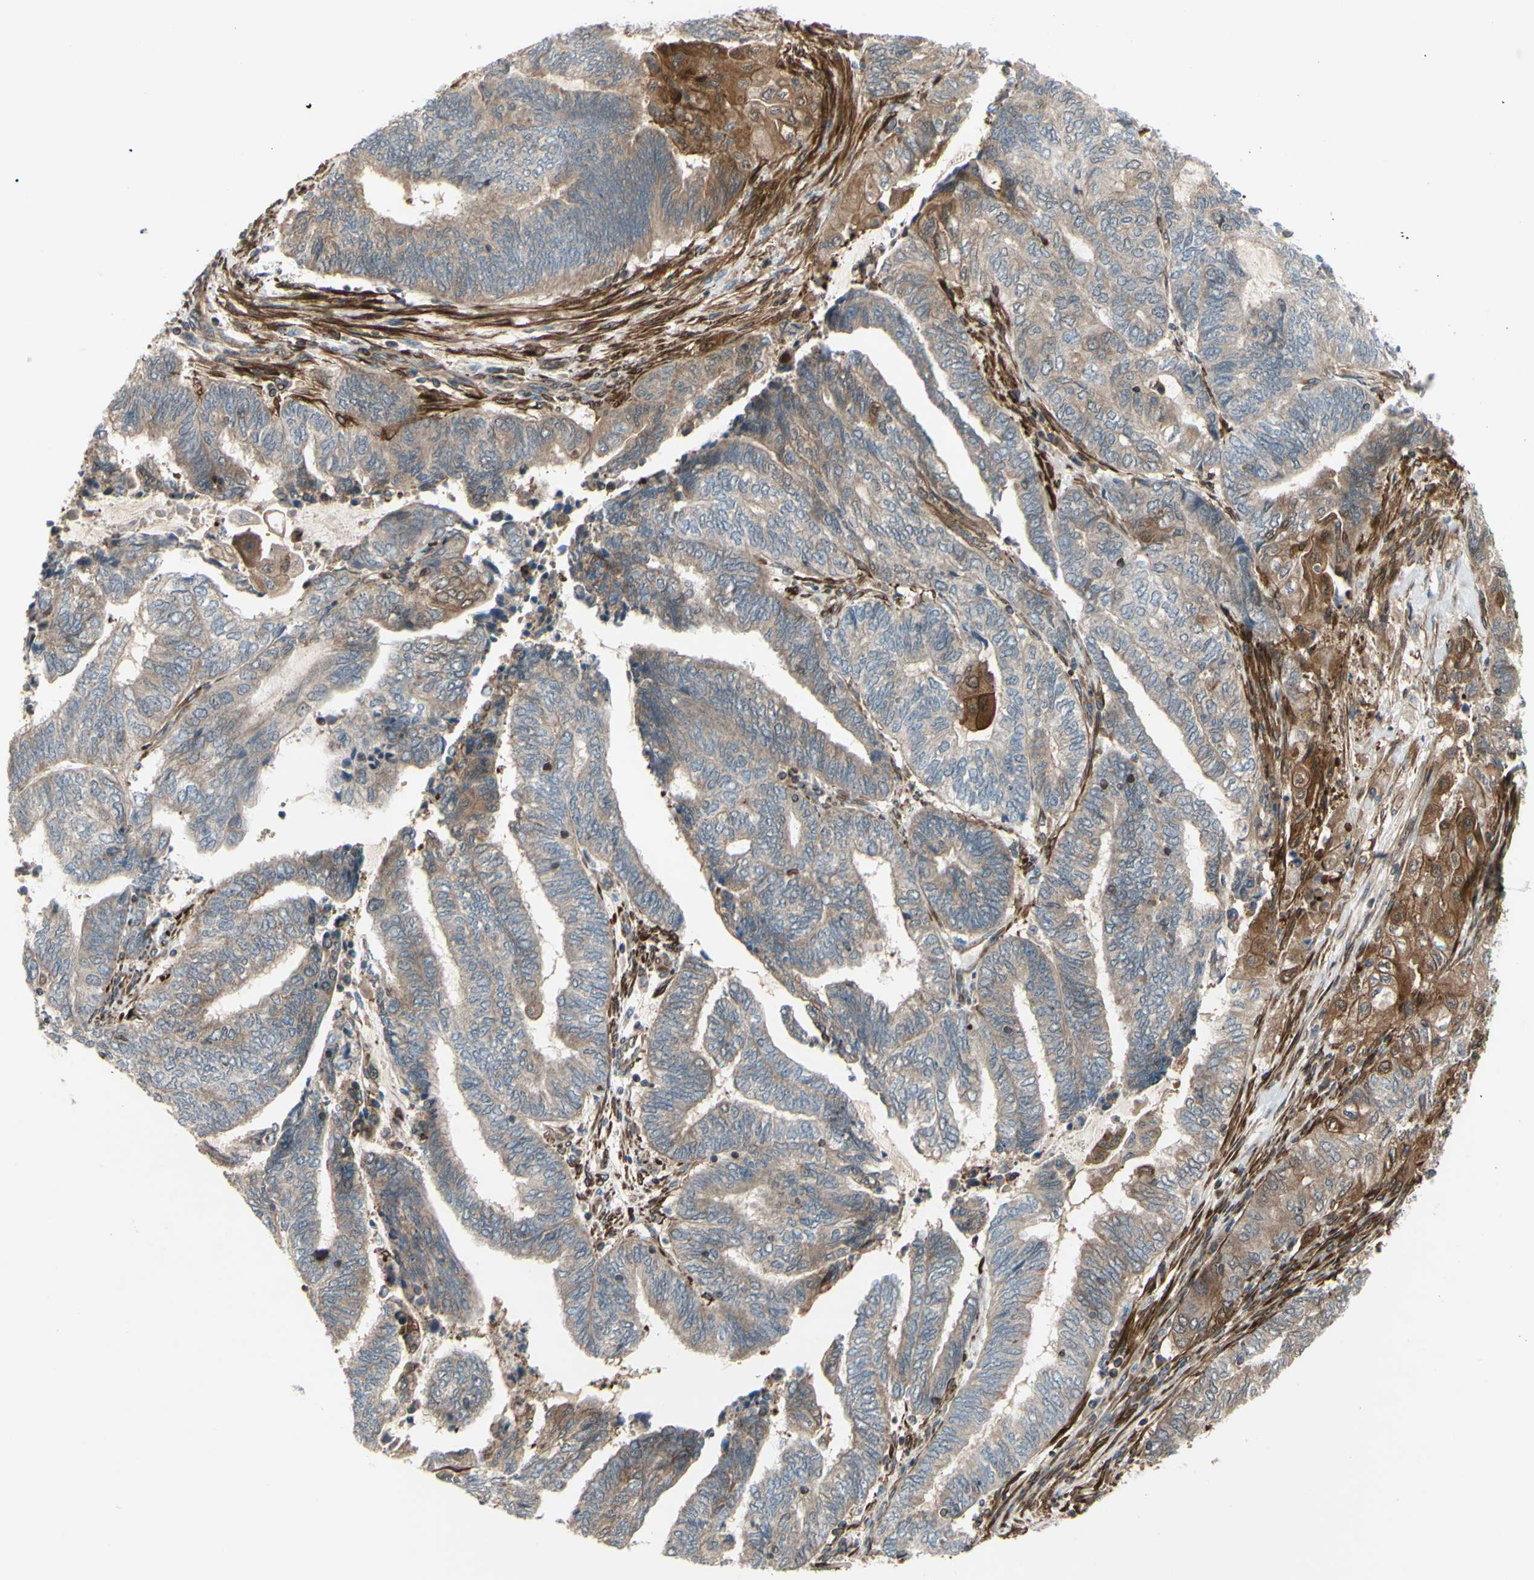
{"staining": {"intensity": "weak", "quantity": ">75%", "location": "cytoplasmic/membranous"}, "tissue": "endometrial cancer", "cell_type": "Tumor cells", "image_type": "cancer", "snomed": [{"axis": "morphology", "description": "Adenocarcinoma, NOS"}, {"axis": "topography", "description": "Uterus"}, {"axis": "topography", "description": "Endometrium"}], "caption": "About >75% of tumor cells in adenocarcinoma (endometrial) show weak cytoplasmic/membranous protein expression as visualized by brown immunohistochemical staining.", "gene": "PRAF2", "patient": {"sex": "female", "age": 70}}